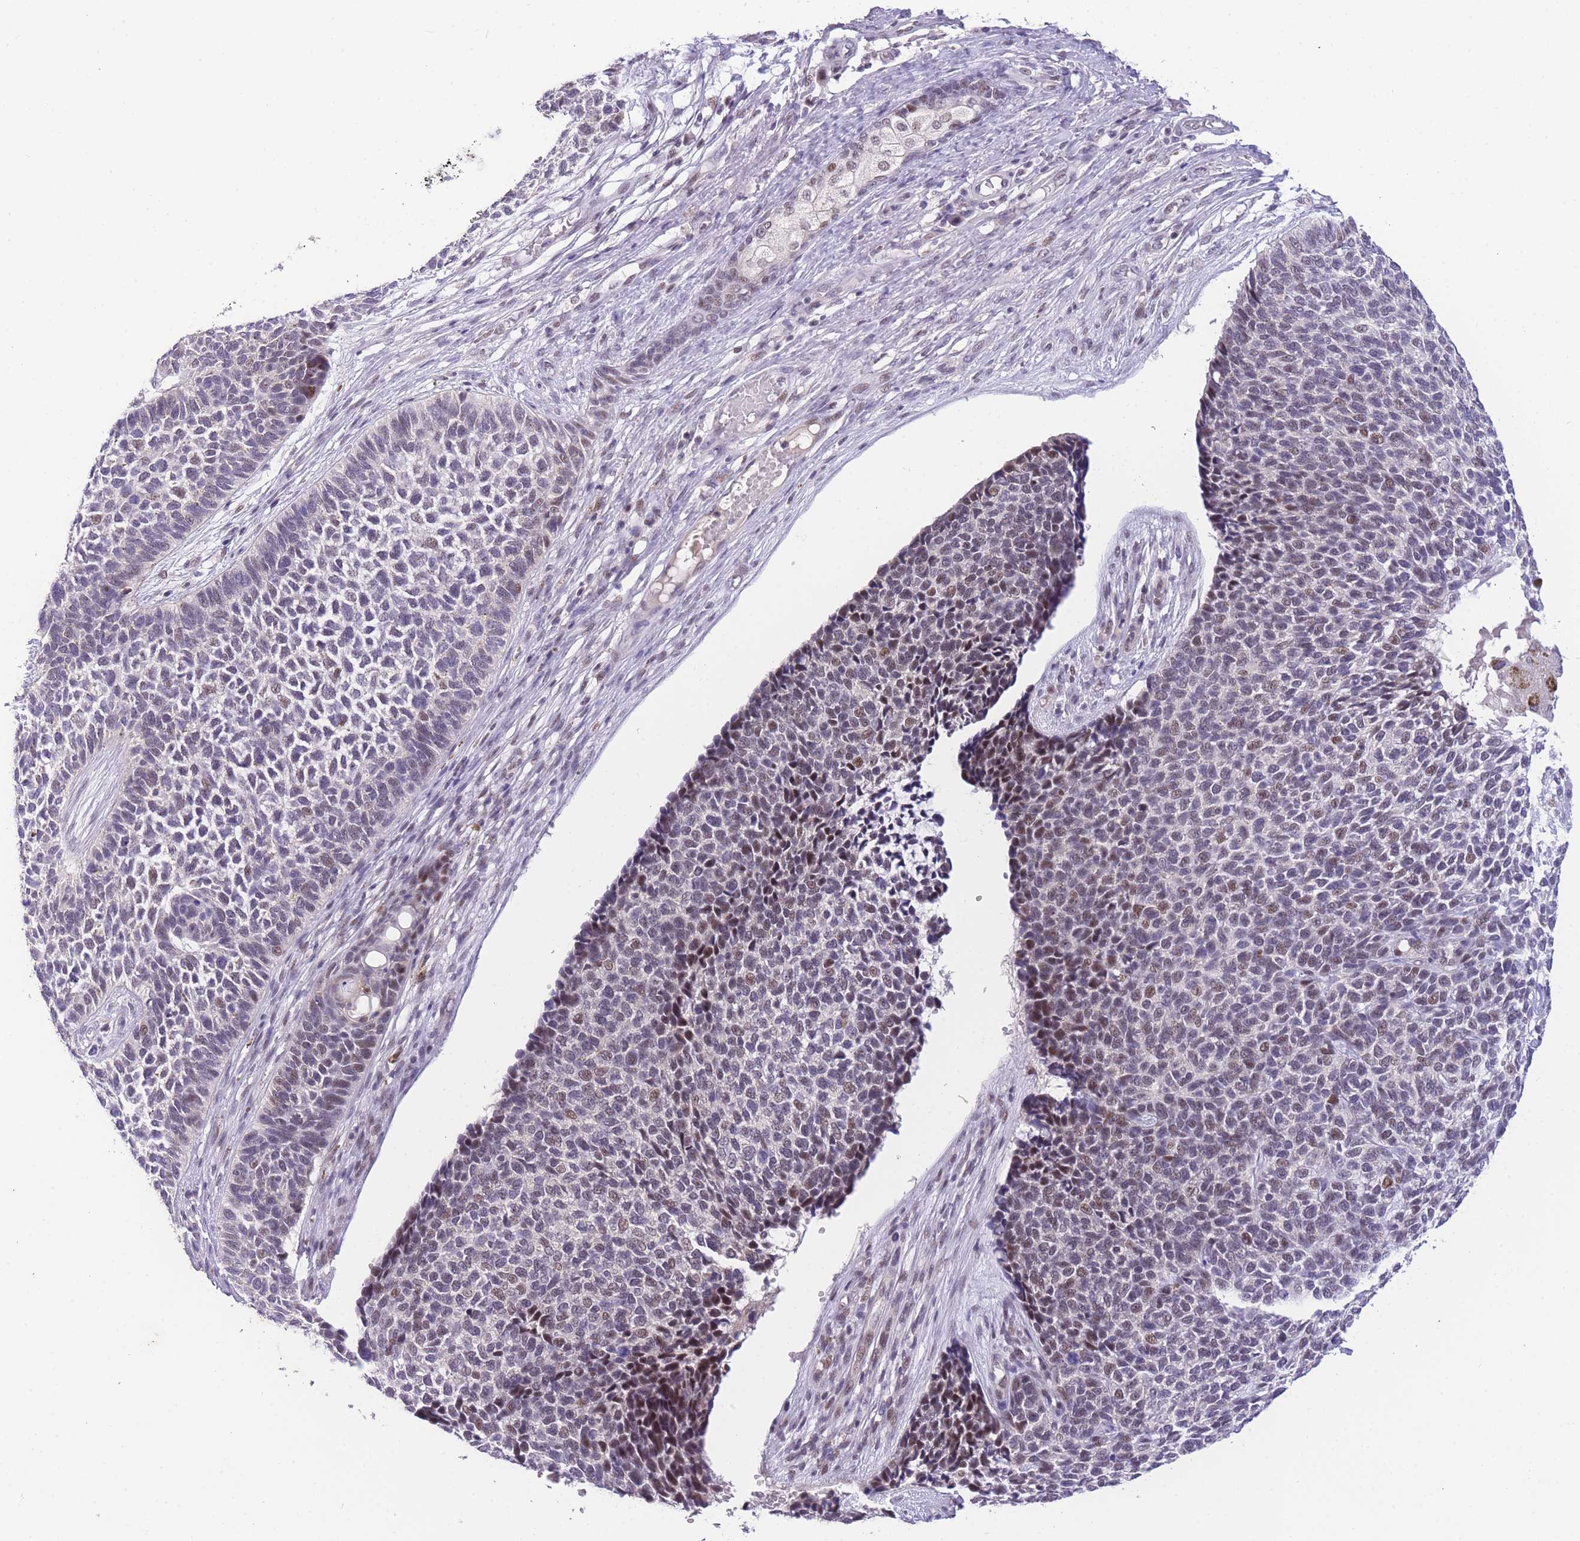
{"staining": {"intensity": "weak", "quantity": "<25%", "location": "nuclear"}, "tissue": "skin cancer", "cell_type": "Tumor cells", "image_type": "cancer", "snomed": [{"axis": "morphology", "description": "Basal cell carcinoma"}, {"axis": "topography", "description": "Skin"}], "caption": "Tumor cells show no significant positivity in skin basal cell carcinoma.", "gene": "SLC35F2", "patient": {"sex": "female", "age": 84}}